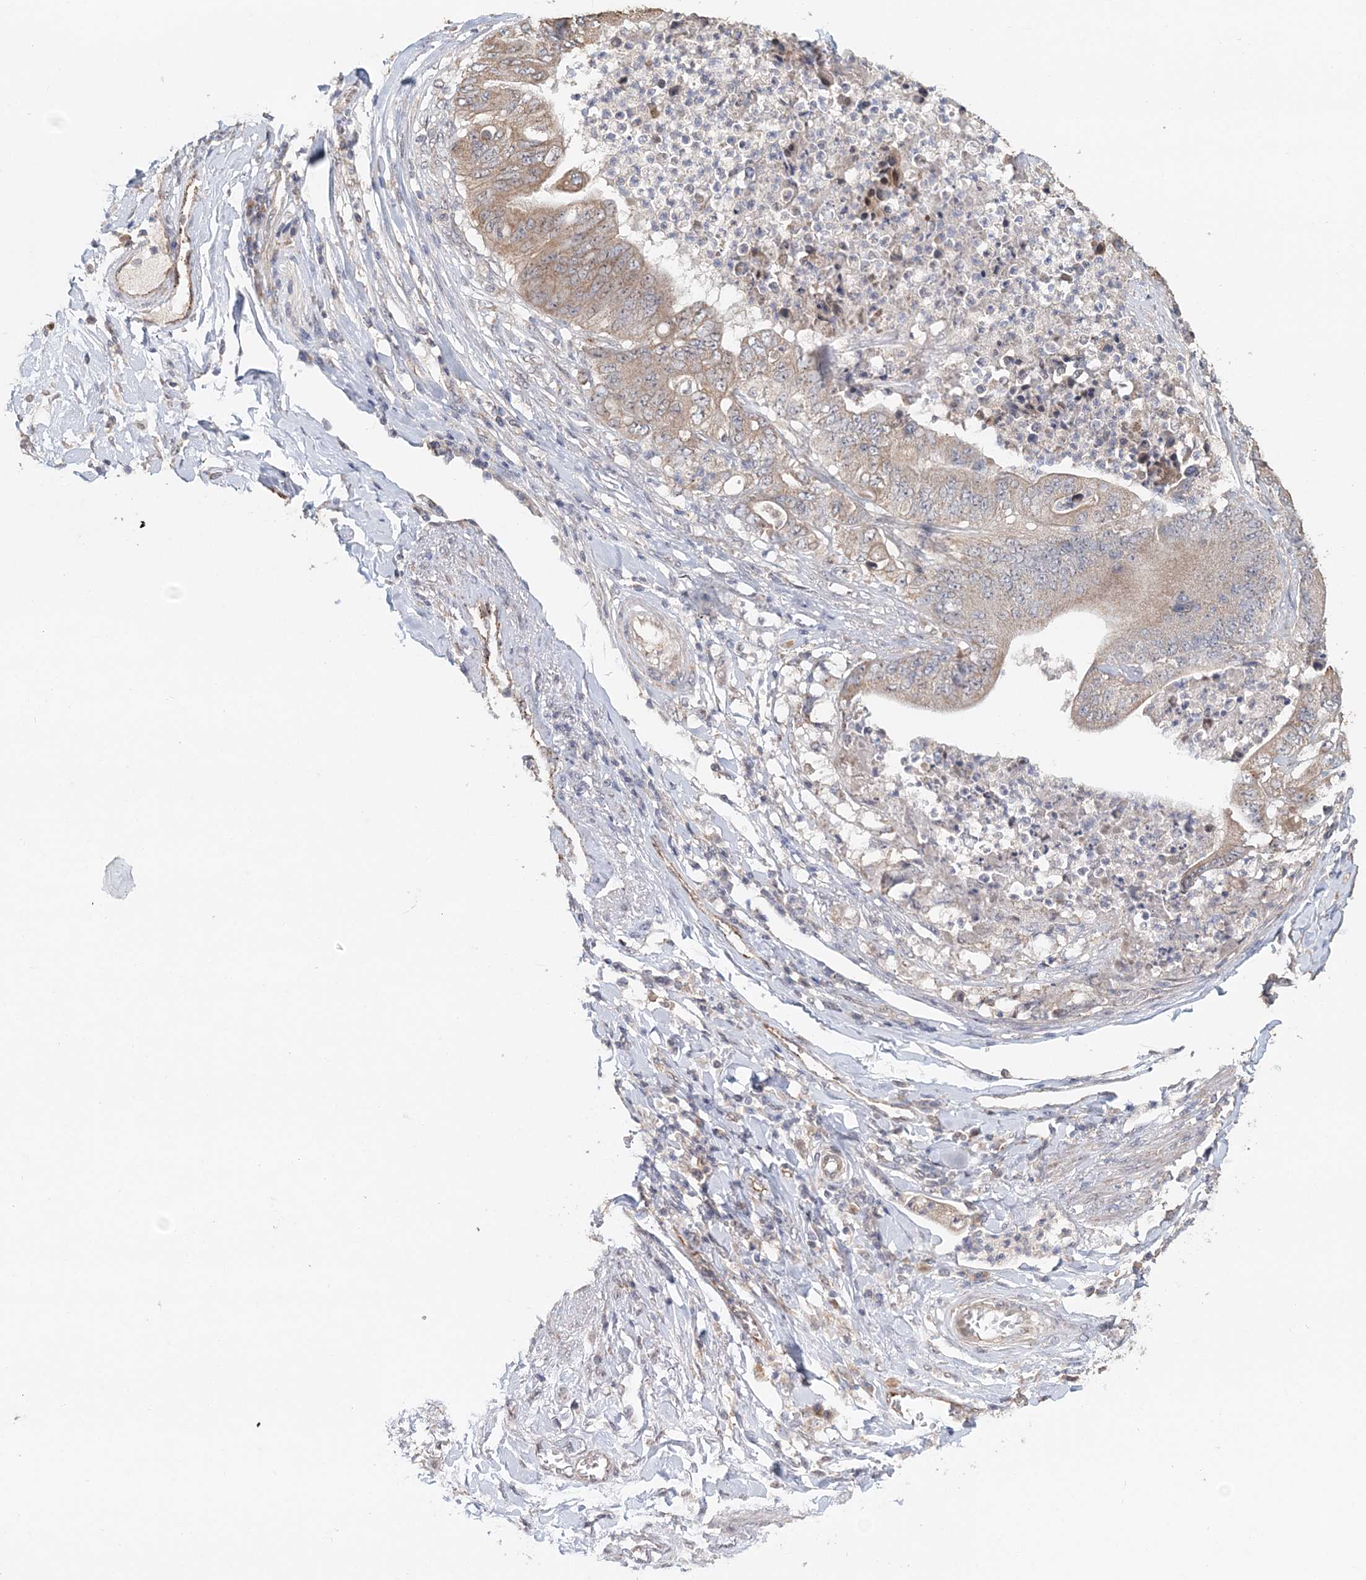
{"staining": {"intensity": "weak", "quantity": ">75%", "location": "cytoplasmic/membranous"}, "tissue": "stomach cancer", "cell_type": "Tumor cells", "image_type": "cancer", "snomed": [{"axis": "morphology", "description": "Adenocarcinoma, NOS"}, {"axis": "topography", "description": "Stomach"}], "caption": "Brown immunohistochemical staining in adenocarcinoma (stomach) shows weak cytoplasmic/membranous expression in about >75% of tumor cells.", "gene": "FBXO38", "patient": {"sex": "female", "age": 73}}